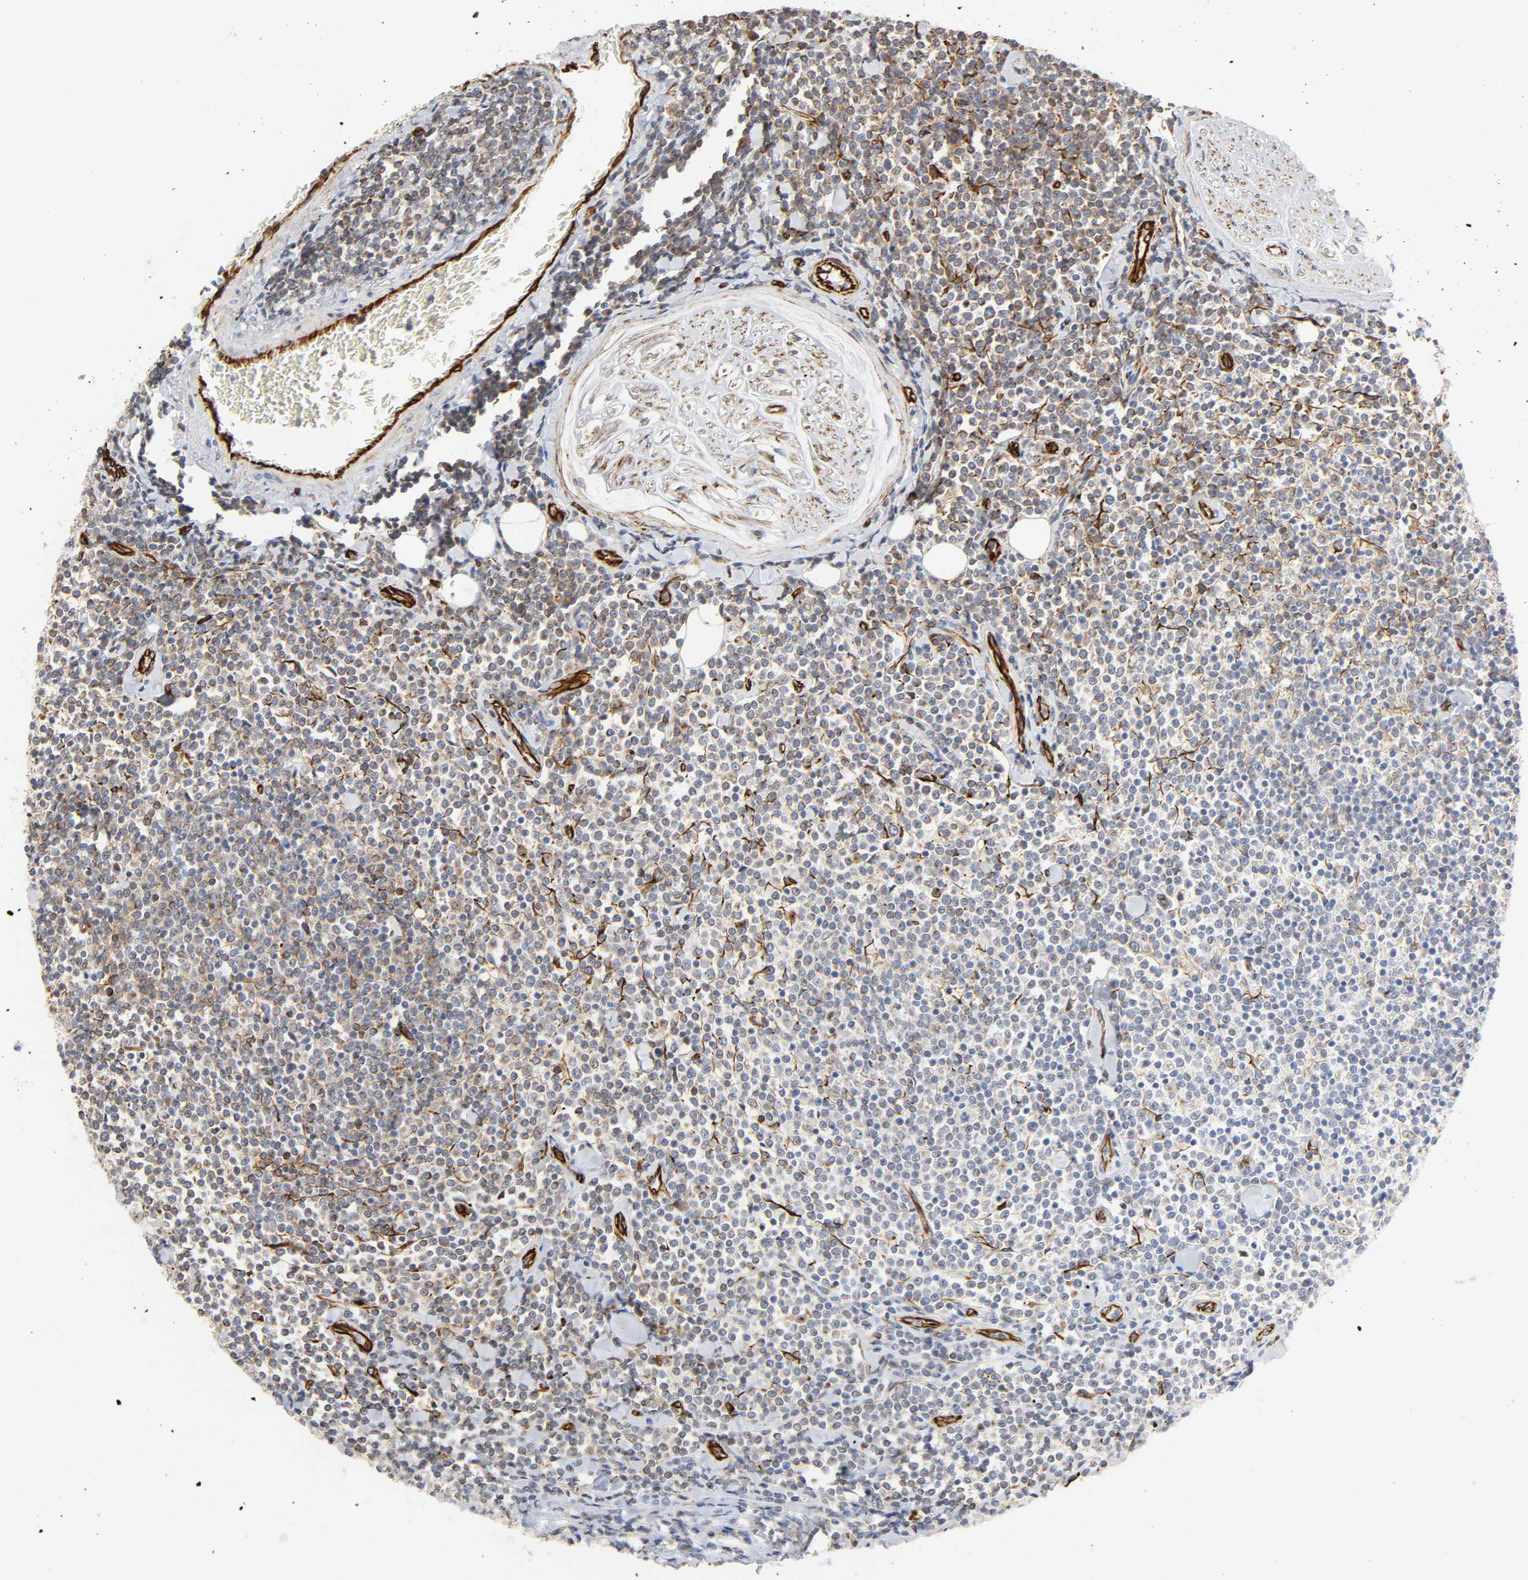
{"staining": {"intensity": "moderate", "quantity": "<25%", "location": "cytoplasmic/membranous"}, "tissue": "lymphoma", "cell_type": "Tumor cells", "image_type": "cancer", "snomed": [{"axis": "morphology", "description": "Malignant lymphoma, non-Hodgkin's type, Low grade"}, {"axis": "topography", "description": "Soft tissue"}], "caption": "Human low-grade malignant lymphoma, non-Hodgkin's type stained with a brown dye demonstrates moderate cytoplasmic/membranous positive expression in approximately <25% of tumor cells.", "gene": "FAM118A", "patient": {"sex": "male", "age": 92}}